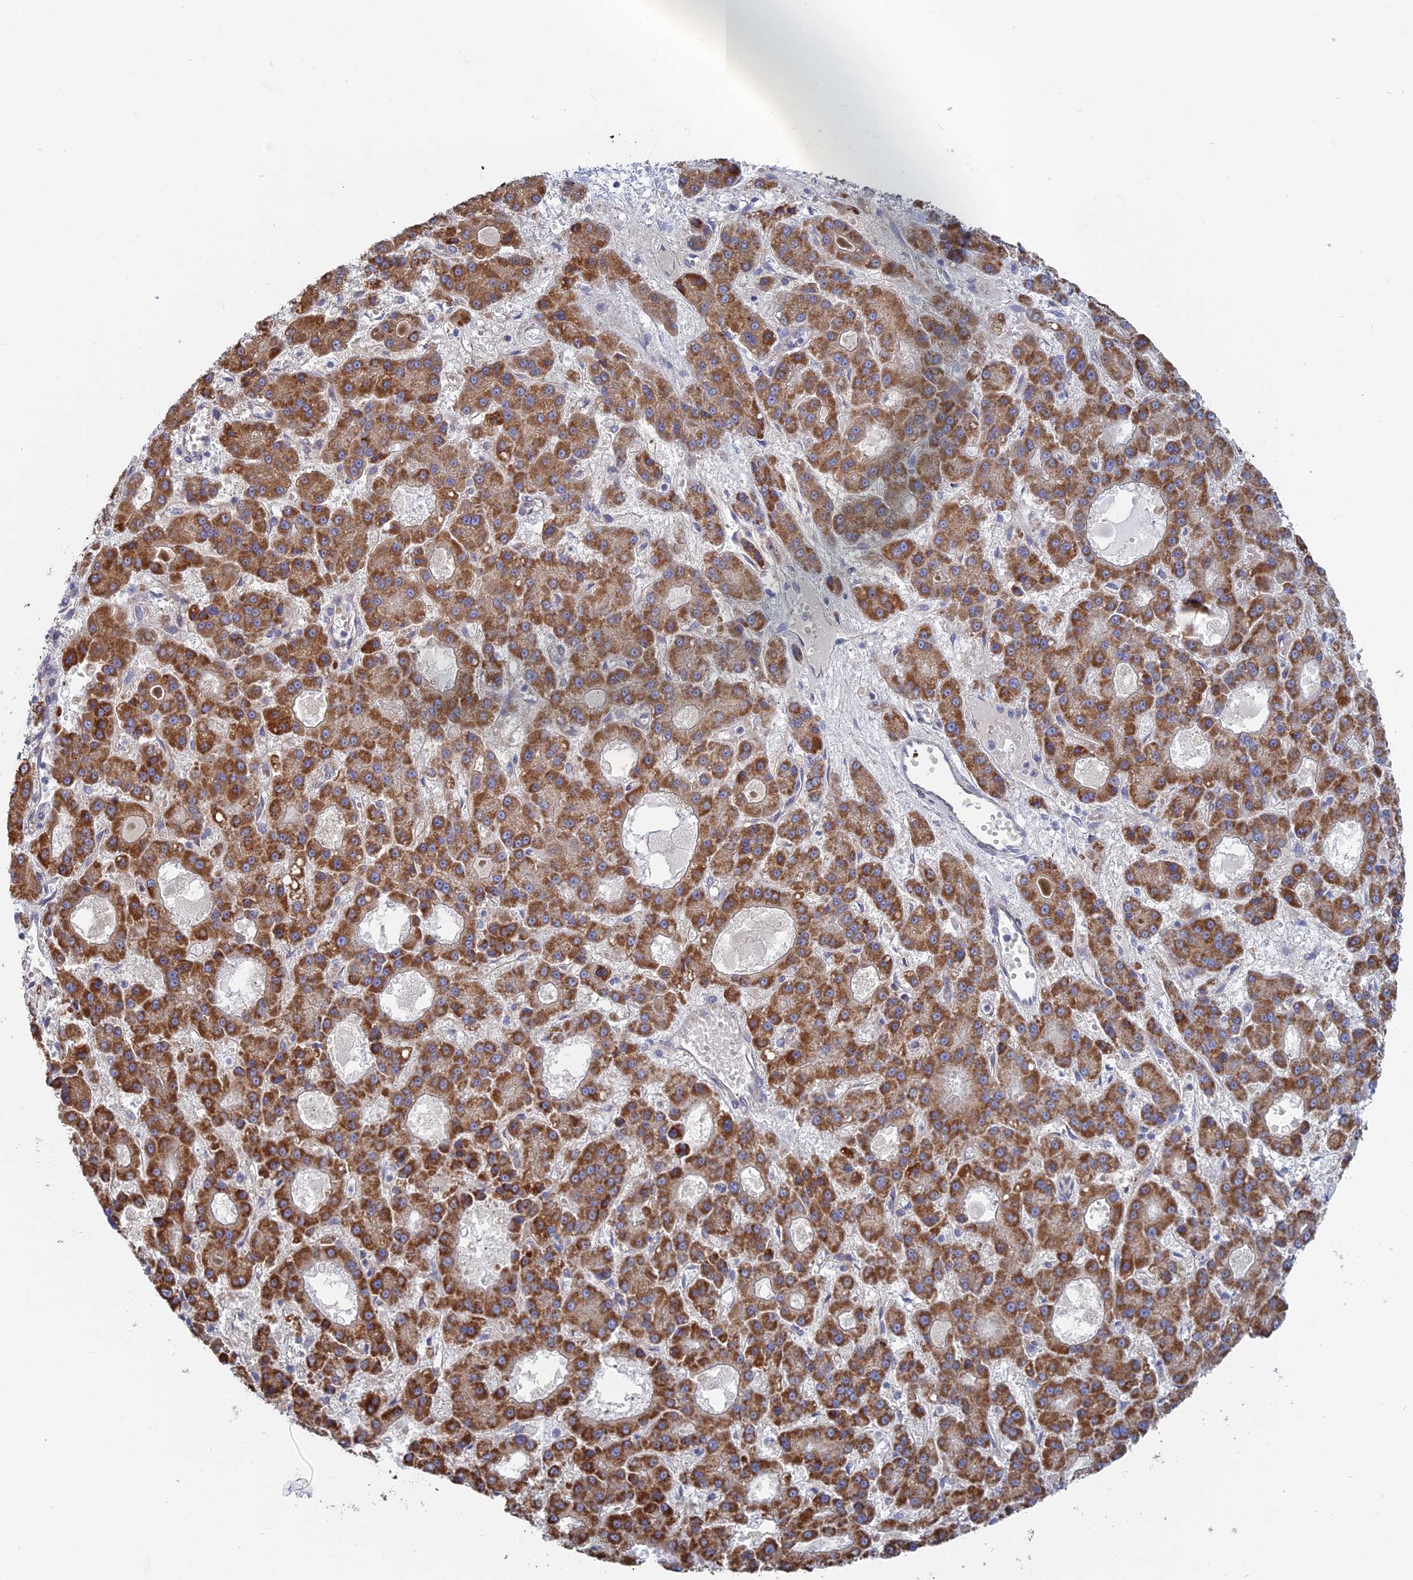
{"staining": {"intensity": "strong", "quantity": ">75%", "location": "cytoplasmic/membranous"}, "tissue": "liver cancer", "cell_type": "Tumor cells", "image_type": "cancer", "snomed": [{"axis": "morphology", "description": "Carcinoma, Hepatocellular, NOS"}, {"axis": "topography", "description": "Liver"}], "caption": "DAB (3,3'-diaminobenzidine) immunohistochemical staining of human liver hepatocellular carcinoma shows strong cytoplasmic/membranous protein expression in approximately >75% of tumor cells.", "gene": "TBC1D30", "patient": {"sex": "male", "age": 70}}